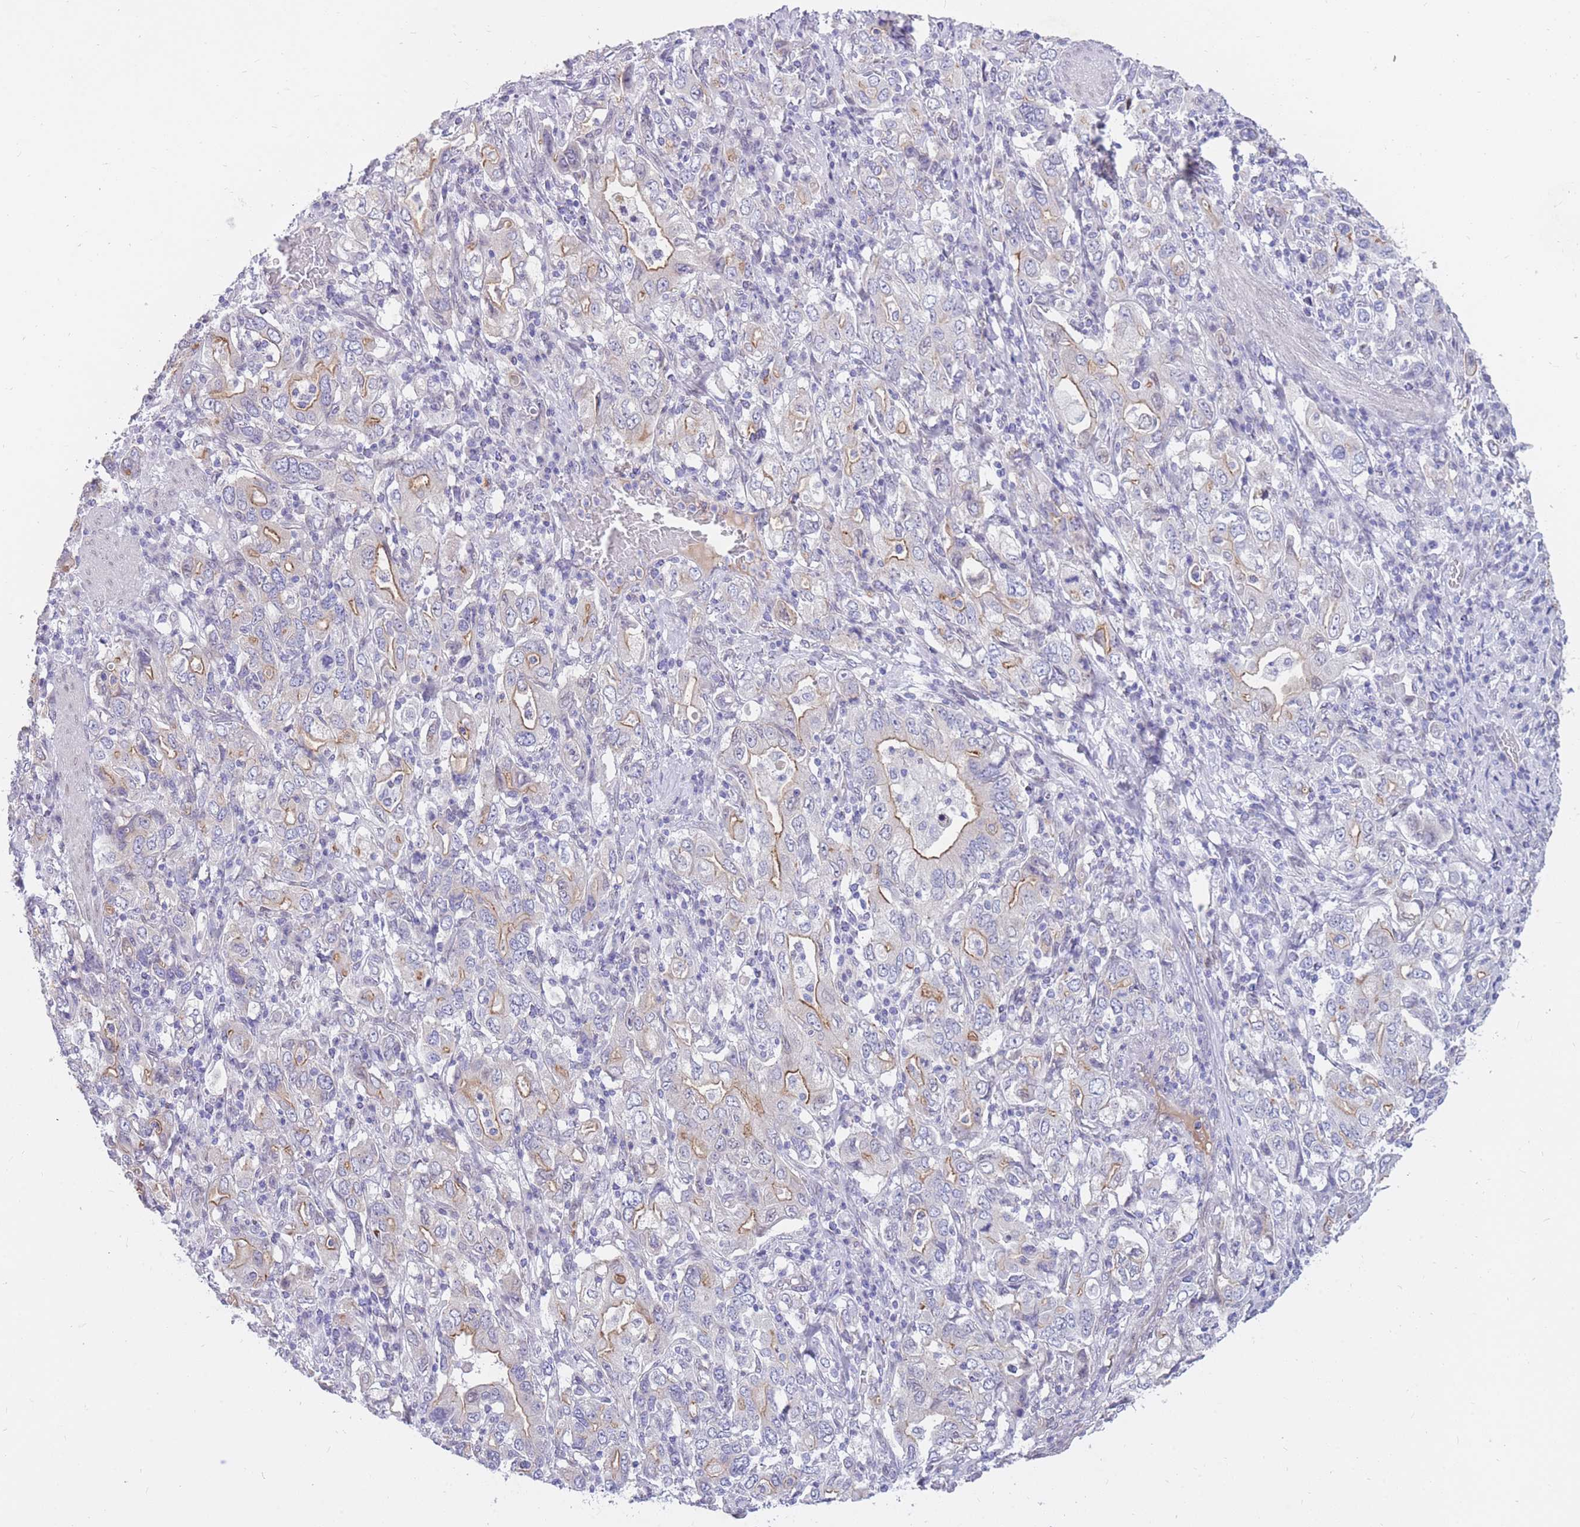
{"staining": {"intensity": "weak", "quantity": "25%-75%", "location": "cytoplasmic/membranous"}, "tissue": "stomach cancer", "cell_type": "Tumor cells", "image_type": "cancer", "snomed": [{"axis": "morphology", "description": "Adenocarcinoma, NOS"}, {"axis": "topography", "description": "Stomach, upper"}, {"axis": "topography", "description": "Stomach"}], "caption": "Stomach adenocarcinoma stained with DAB (3,3'-diaminobenzidine) immunohistochemistry reveals low levels of weak cytoplasmic/membranous expression in approximately 25%-75% of tumor cells.", "gene": "HOOK2", "patient": {"sex": "male", "age": 62}}